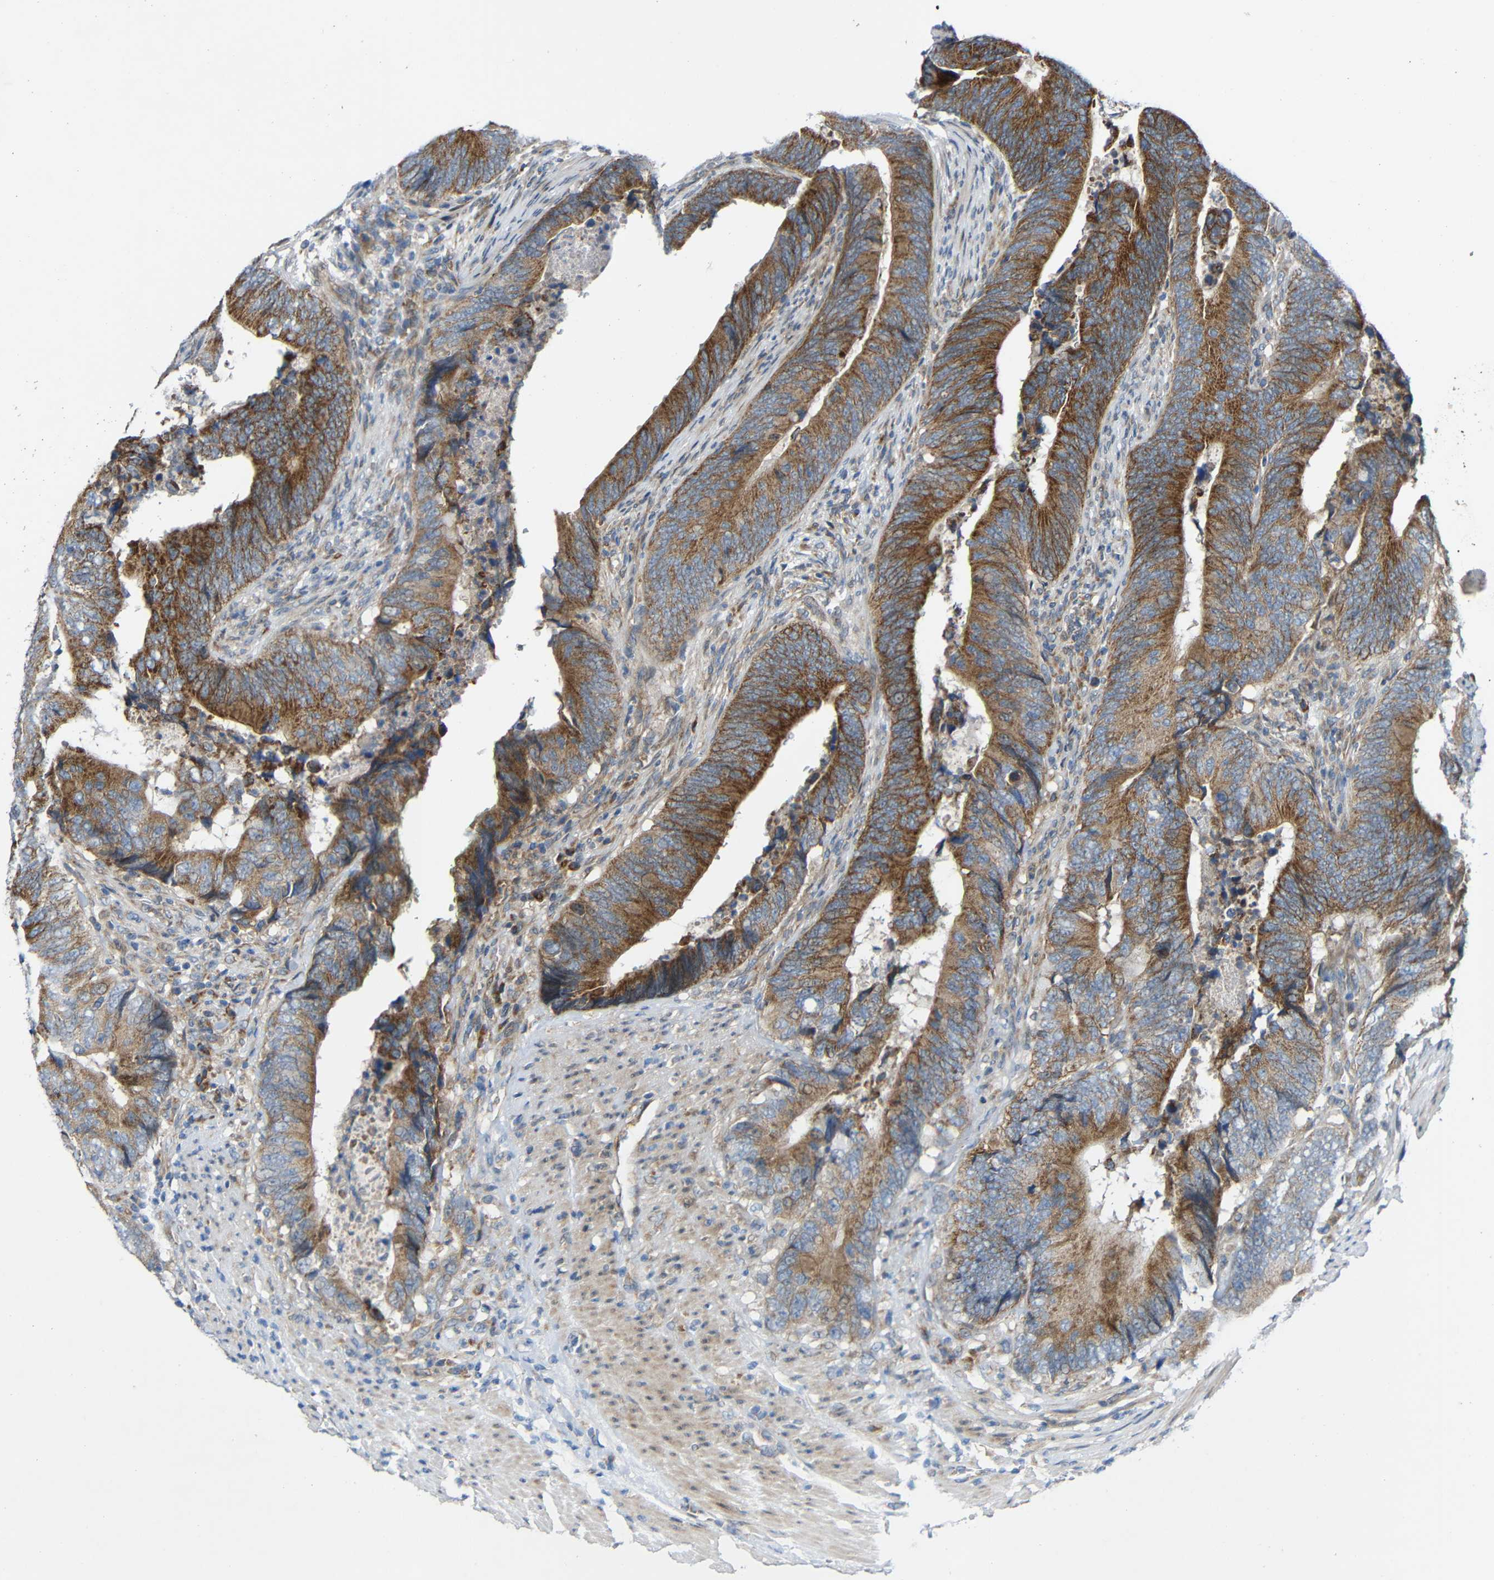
{"staining": {"intensity": "moderate", "quantity": ">75%", "location": "cytoplasmic/membranous"}, "tissue": "colorectal cancer", "cell_type": "Tumor cells", "image_type": "cancer", "snomed": [{"axis": "morphology", "description": "Normal tissue, NOS"}, {"axis": "morphology", "description": "Adenocarcinoma, NOS"}, {"axis": "topography", "description": "Colon"}], "caption": "IHC image of adenocarcinoma (colorectal) stained for a protein (brown), which demonstrates medium levels of moderate cytoplasmic/membranous staining in approximately >75% of tumor cells.", "gene": "TMEM25", "patient": {"sex": "male", "age": 56}}